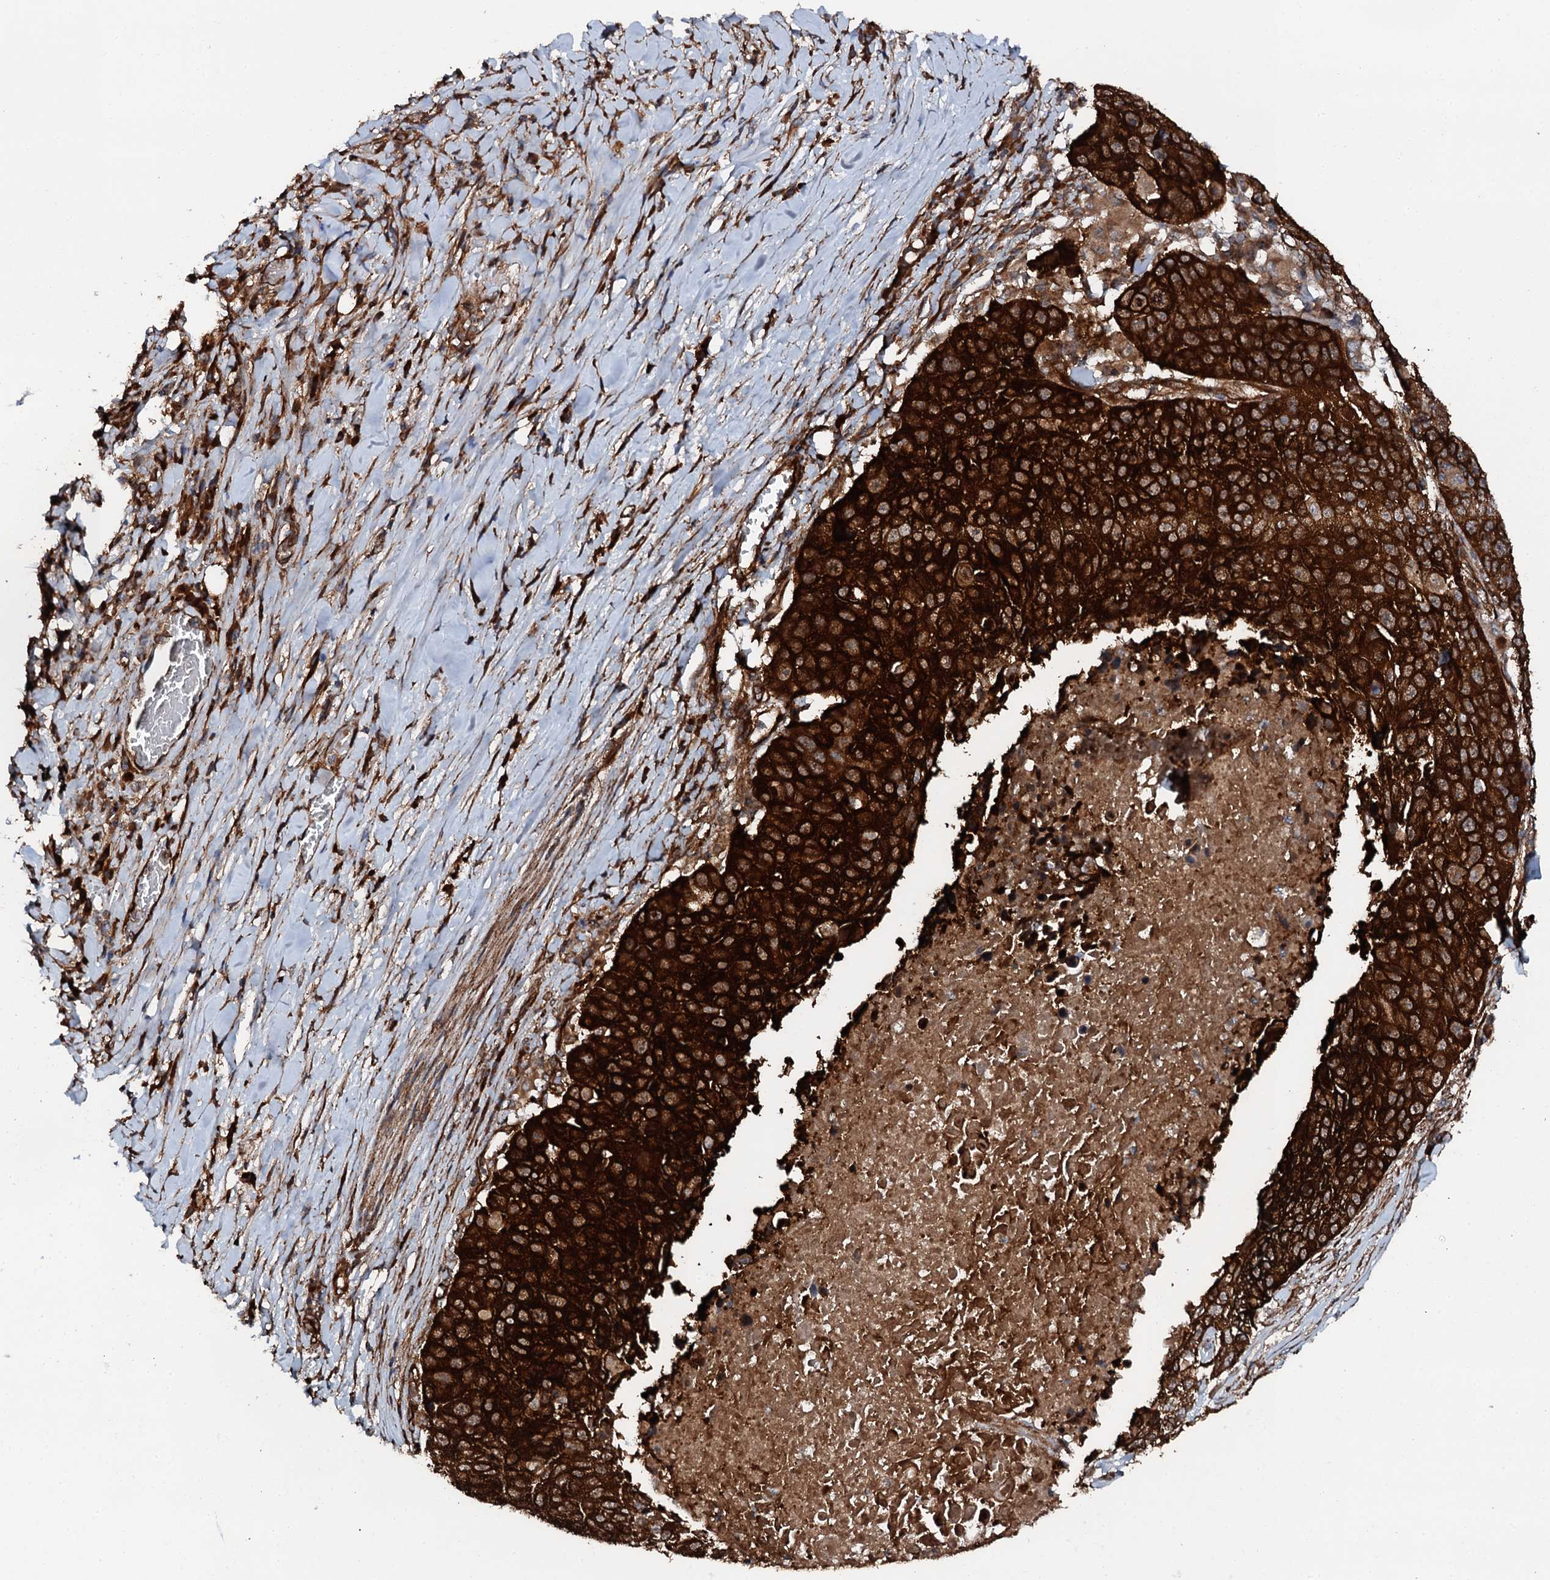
{"staining": {"intensity": "strong", "quantity": ">75%", "location": "cytoplasmic/membranous"}, "tissue": "lung cancer", "cell_type": "Tumor cells", "image_type": "cancer", "snomed": [{"axis": "morphology", "description": "Normal tissue, NOS"}, {"axis": "morphology", "description": "Squamous cell carcinoma, NOS"}, {"axis": "topography", "description": "Lymph node"}, {"axis": "topography", "description": "Lung"}], "caption": "IHC photomicrograph of squamous cell carcinoma (lung) stained for a protein (brown), which displays high levels of strong cytoplasmic/membranous expression in about >75% of tumor cells.", "gene": "FLYWCH1", "patient": {"sex": "male", "age": 66}}